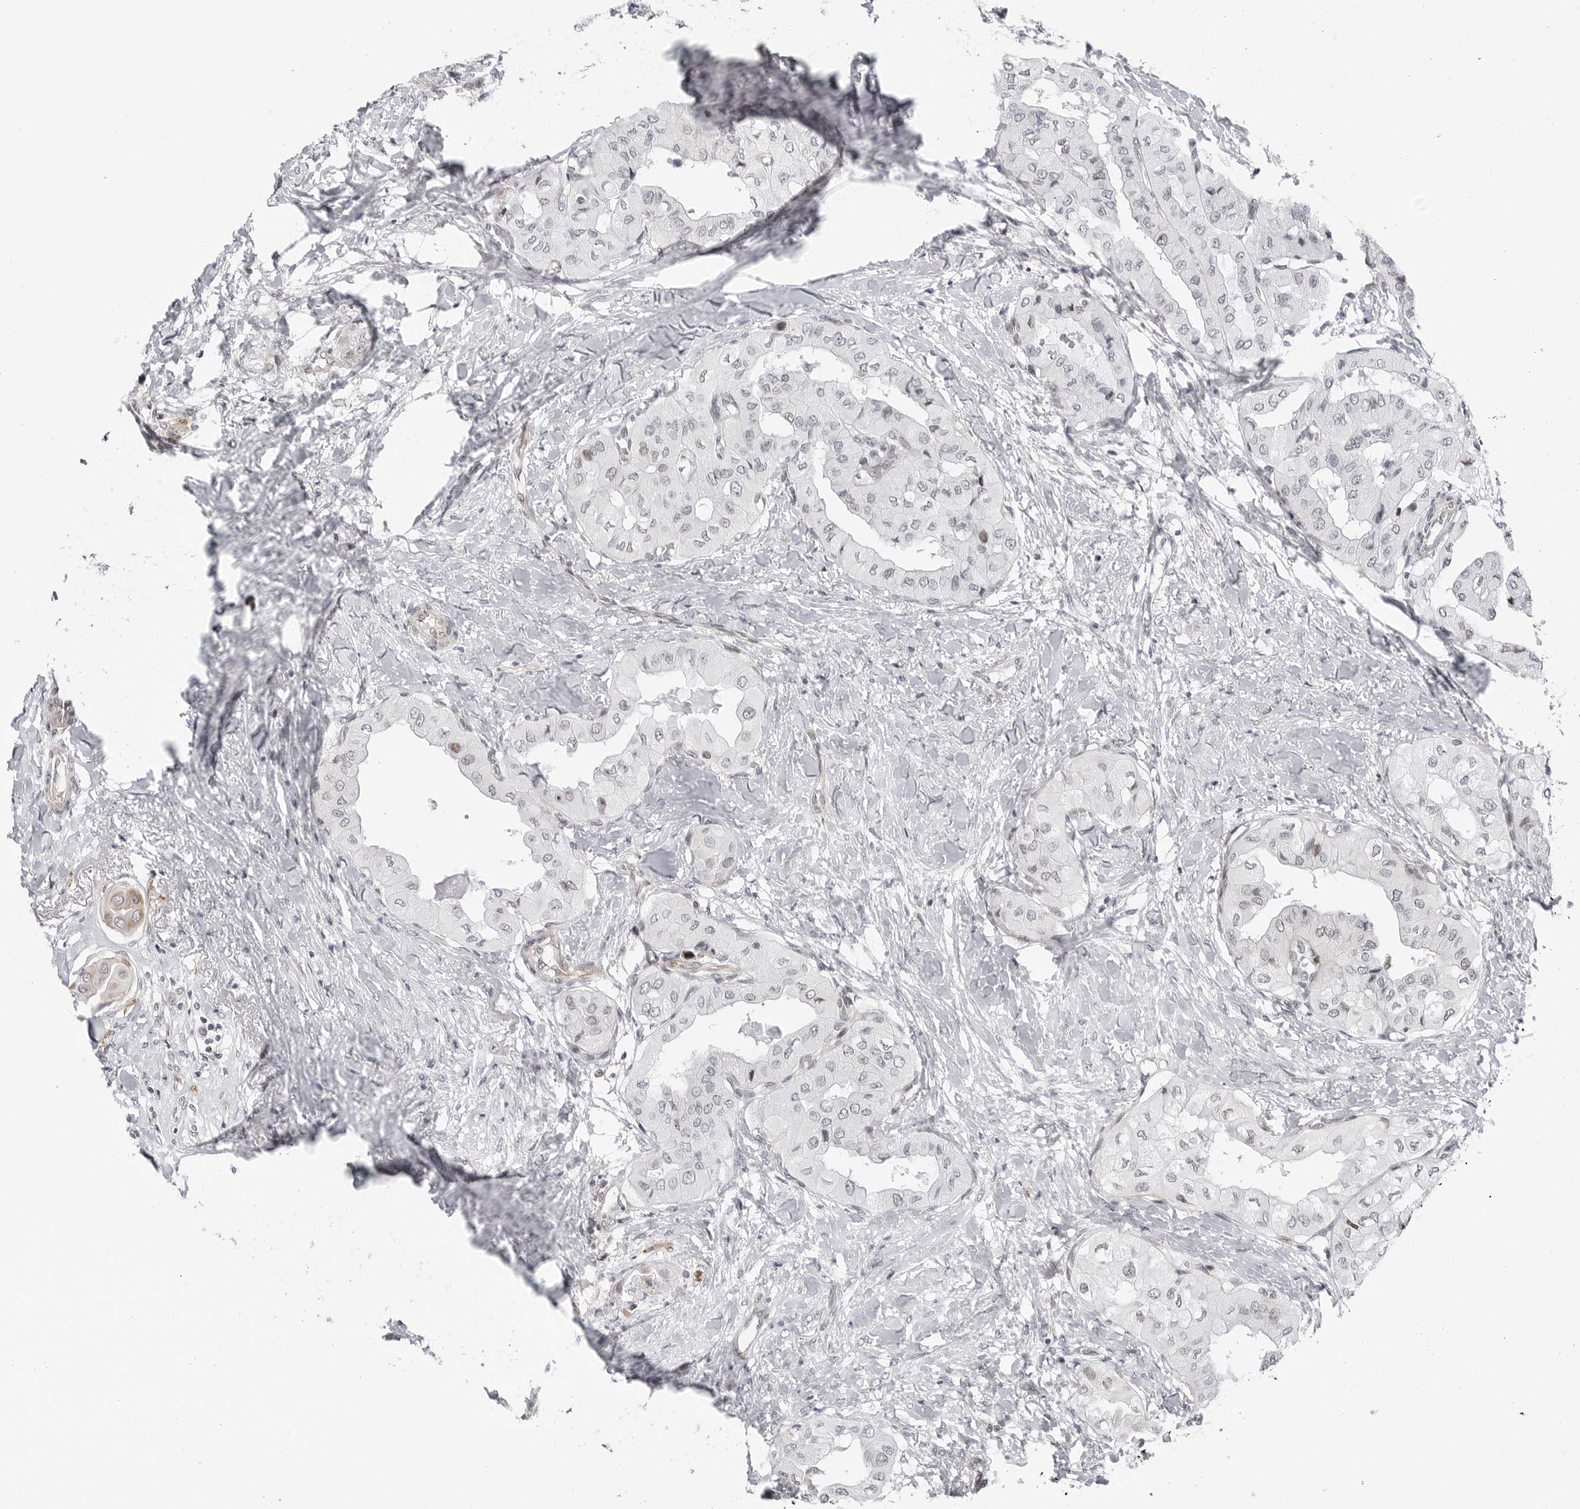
{"staining": {"intensity": "negative", "quantity": "none", "location": "none"}, "tissue": "thyroid cancer", "cell_type": "Tumor cells", "image_type": "cancer", "snomed": [{"axis": "morphology", "description": "Papillary adenocarcinoma, NOS"}, {"axis": "topography", "description": "Thyroid gland"}], "caption": "DAB immunohistochemical staining of thyroid papillary adenocarcinoma displays no significant staining in tumor cells. Brightfield microscopy of immunohistochemistry (IHC) stained with DAB (brown) and hematoxylin (blue), captured at high magnification.", "gene": "FAM135B", "patient": {"sex": "female", "age": 59}}